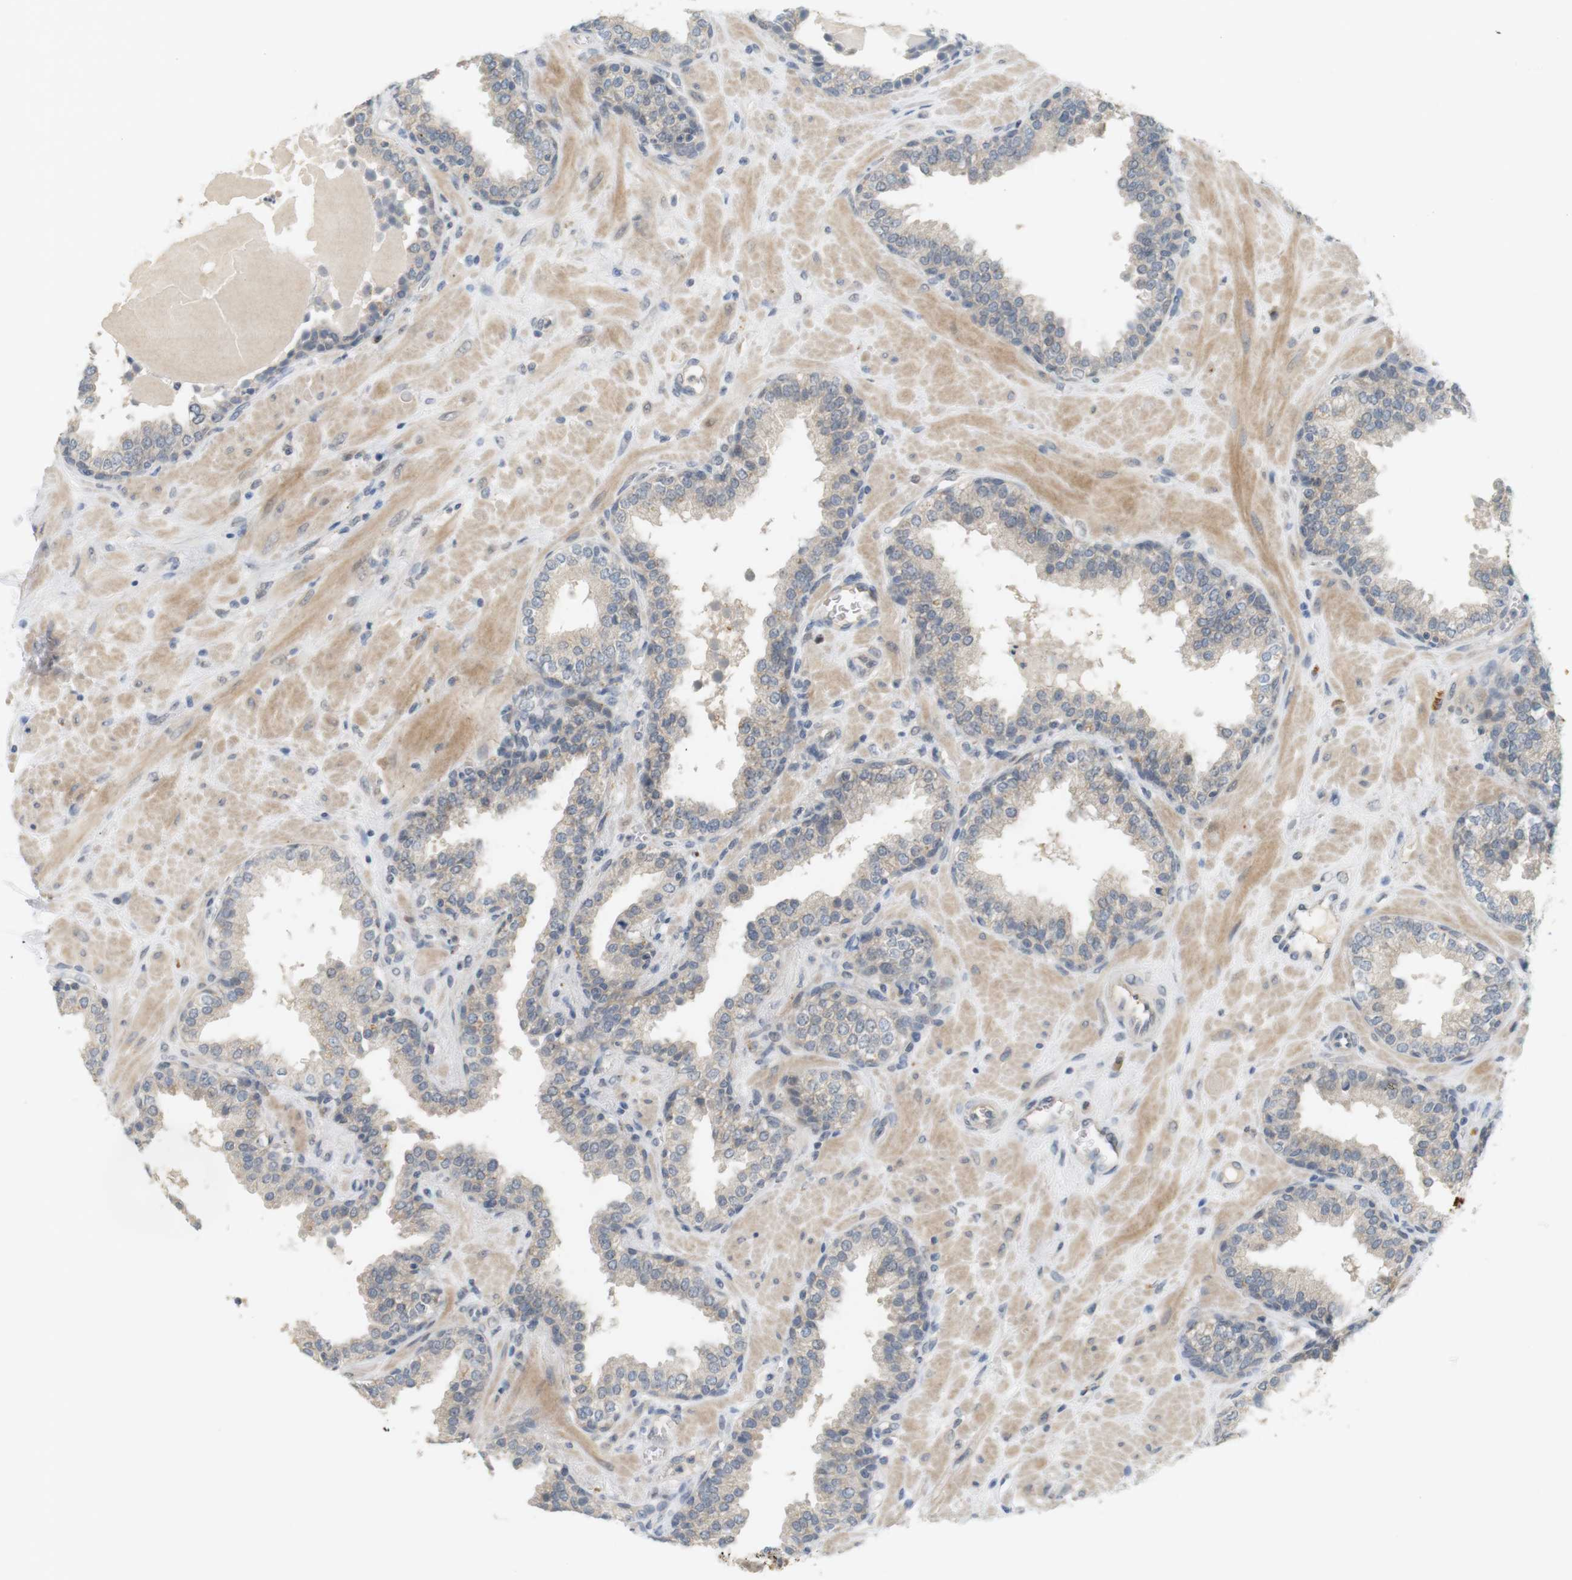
{"staining": {"intensity": "negative", "quantity": "none", "location": "none"}, "tissue": "prostate", "cell_type": "Glandular cells", "image_type": "normal", "snomed": [{"axis": "morphology", "description": "Normal tissue, NOS"}, {"axis": "topography", "description": "Prostate"}], "caption": "This is a image of IHC staining of benign prostate, which shows no staining in glandular cells.", "gene": "CREB3L2", "patient": {"sex": "male", "age": 51}}